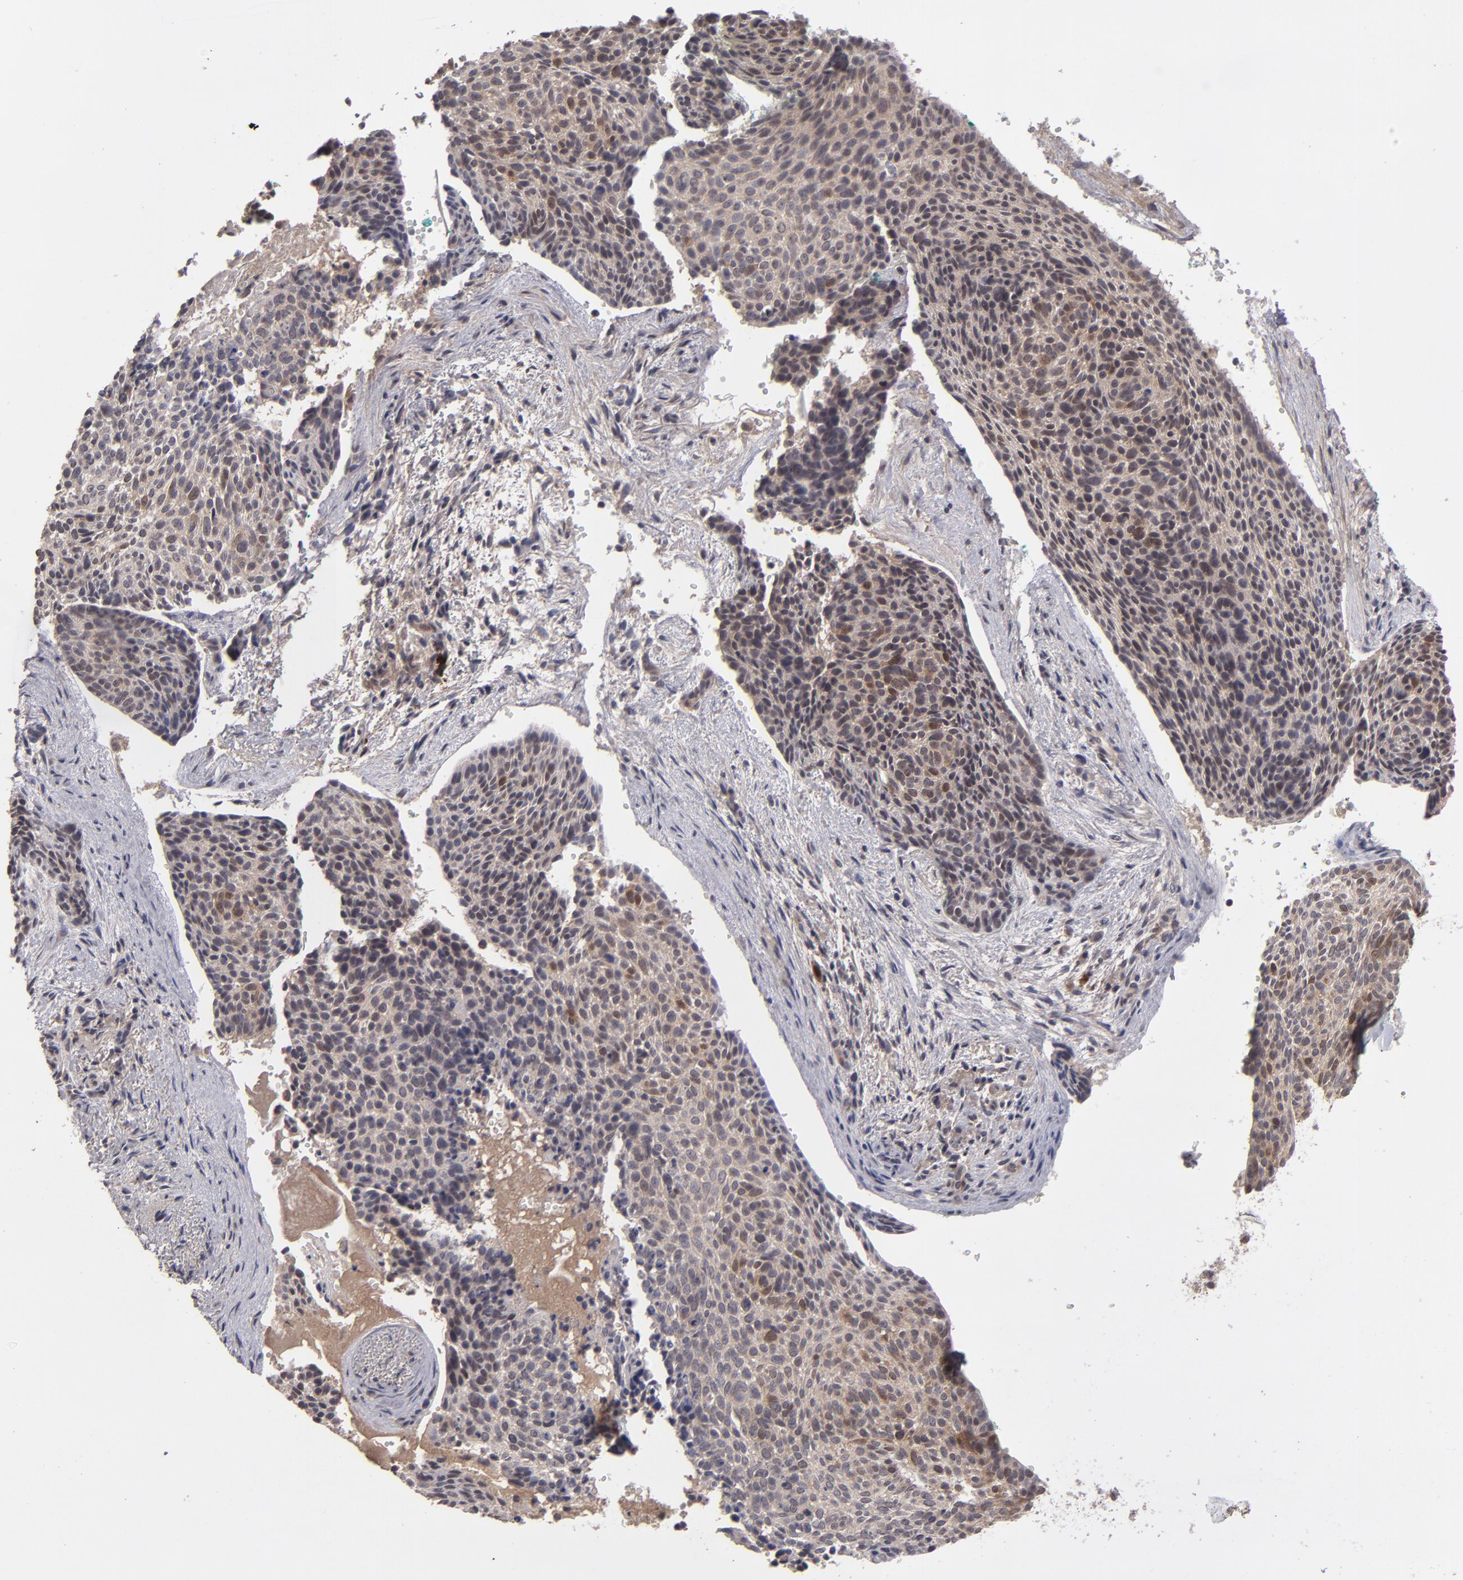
{"staining": {"intensity": "weak", "quantity": "25%-75%", "location": "cytoplasmic/membranous,nuclear"}, "tissue": "skin cancer", "cell_type": "Tumor cells", "image_type": "cancer", "snomed": [{"axis": "morphology", "description": "Normal tissue, NOS"}, {"axis": "morphology", "description": "Basal cell carcinoma"}, {"axis": "topography", "description": "Skin"}], "caption": "Protein expression by immunohistochemistry (IHC) displays weak cytoplasmic/membranous and nuclear positivity in about 25%-75% of tumor cells in skin cancer (basal cell carcinoma).", "gene": "TYMS", "patient": {"sex": "female", "age": 57}}